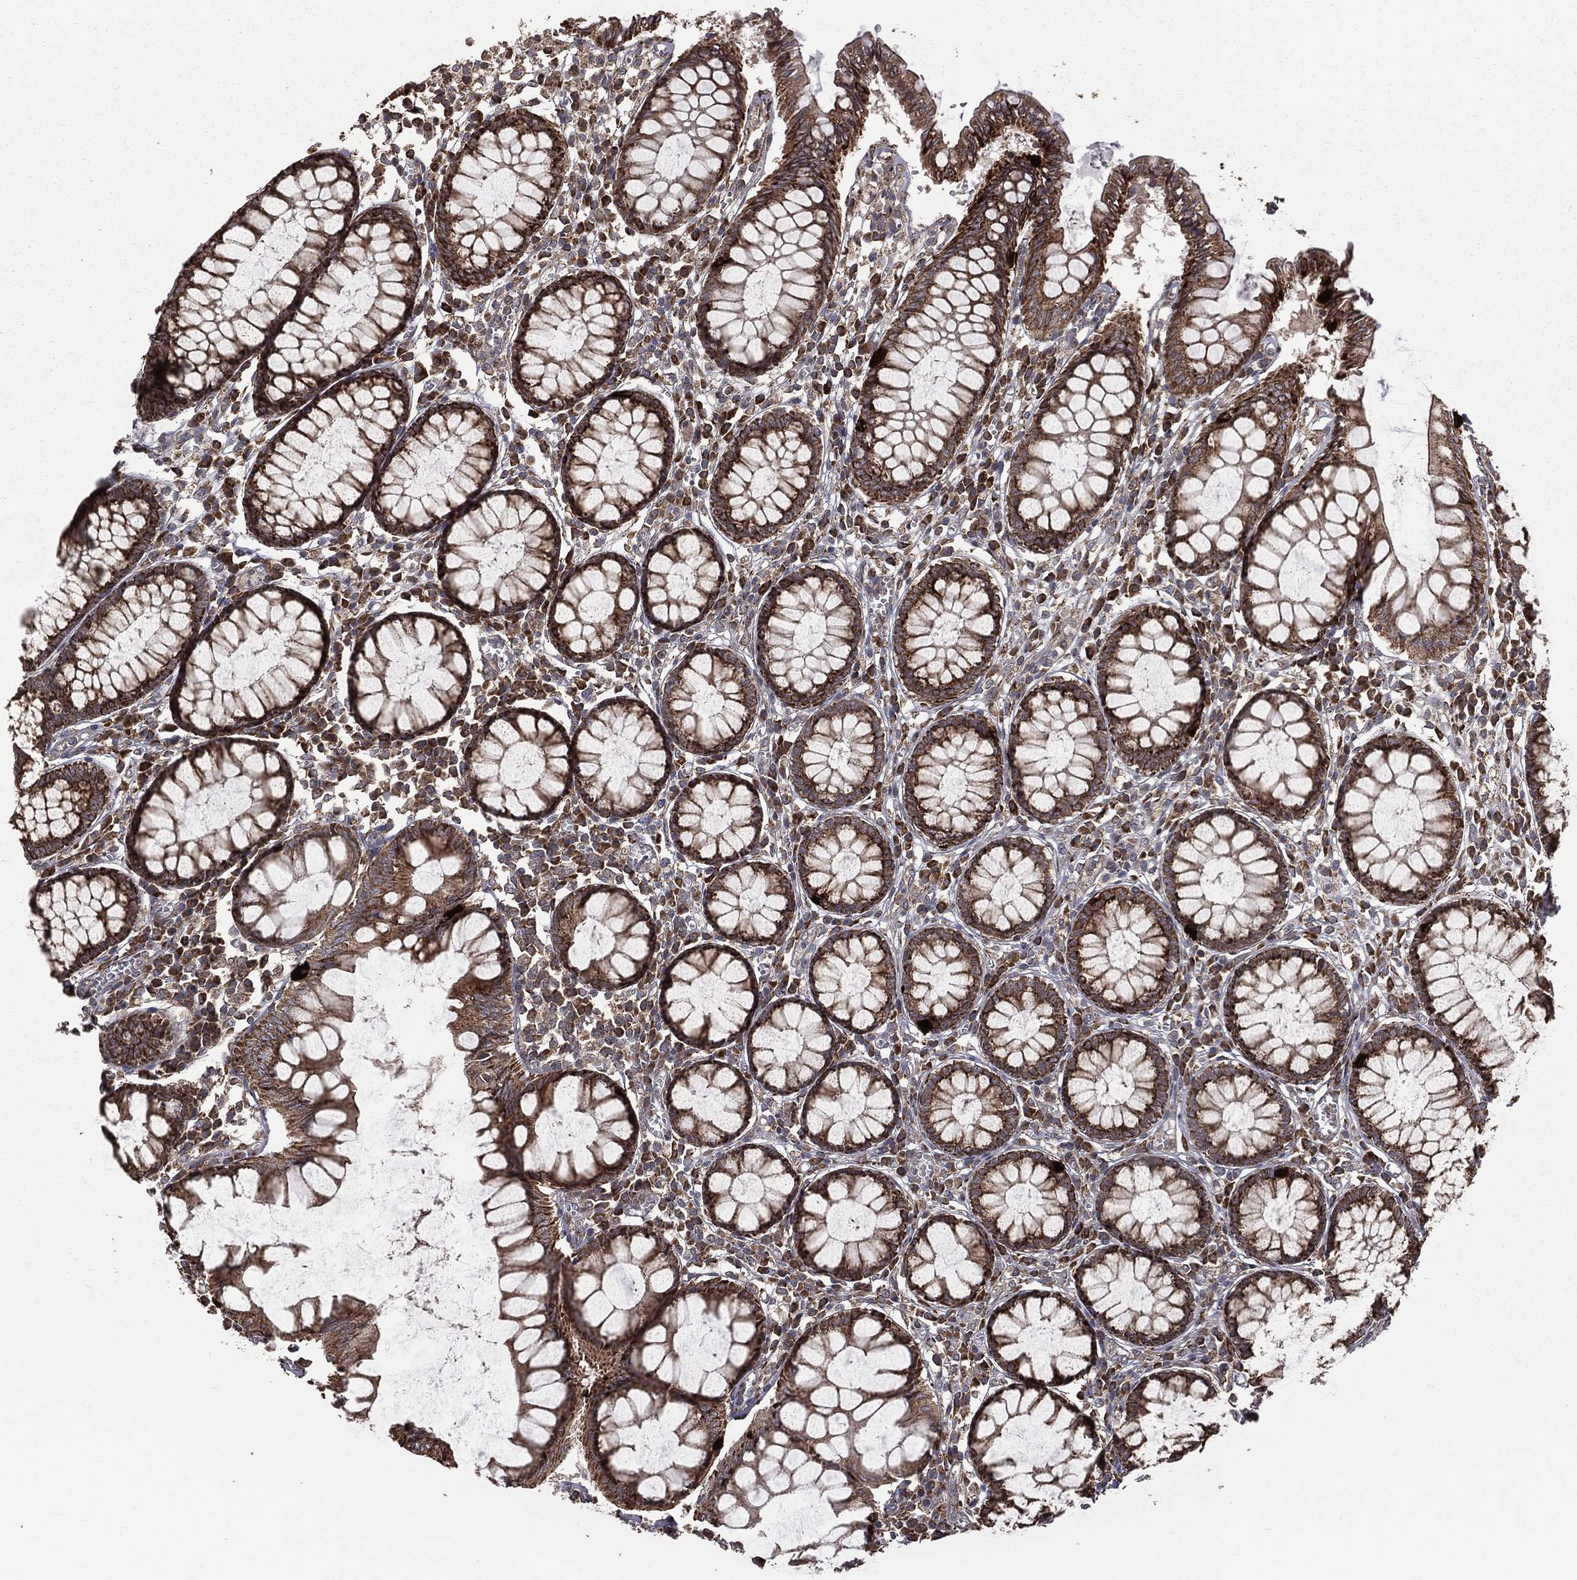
{"staining": {"intensity": "negative", "quantity": "none", "location": "none"}, "tissue": "colon", "cell_type": "Endothelial cells", "image_type": "normal", "snomed": [{"axis": "morphology", "description": "Normal tissue, NOS"}, {"axis": "topography", "description": "Colon"}], "caption": "Endothelial cells are negative for protein expression in normal human colon.", "gene": "OLFML1", "patient": {"sex": "male", "age": 65}}